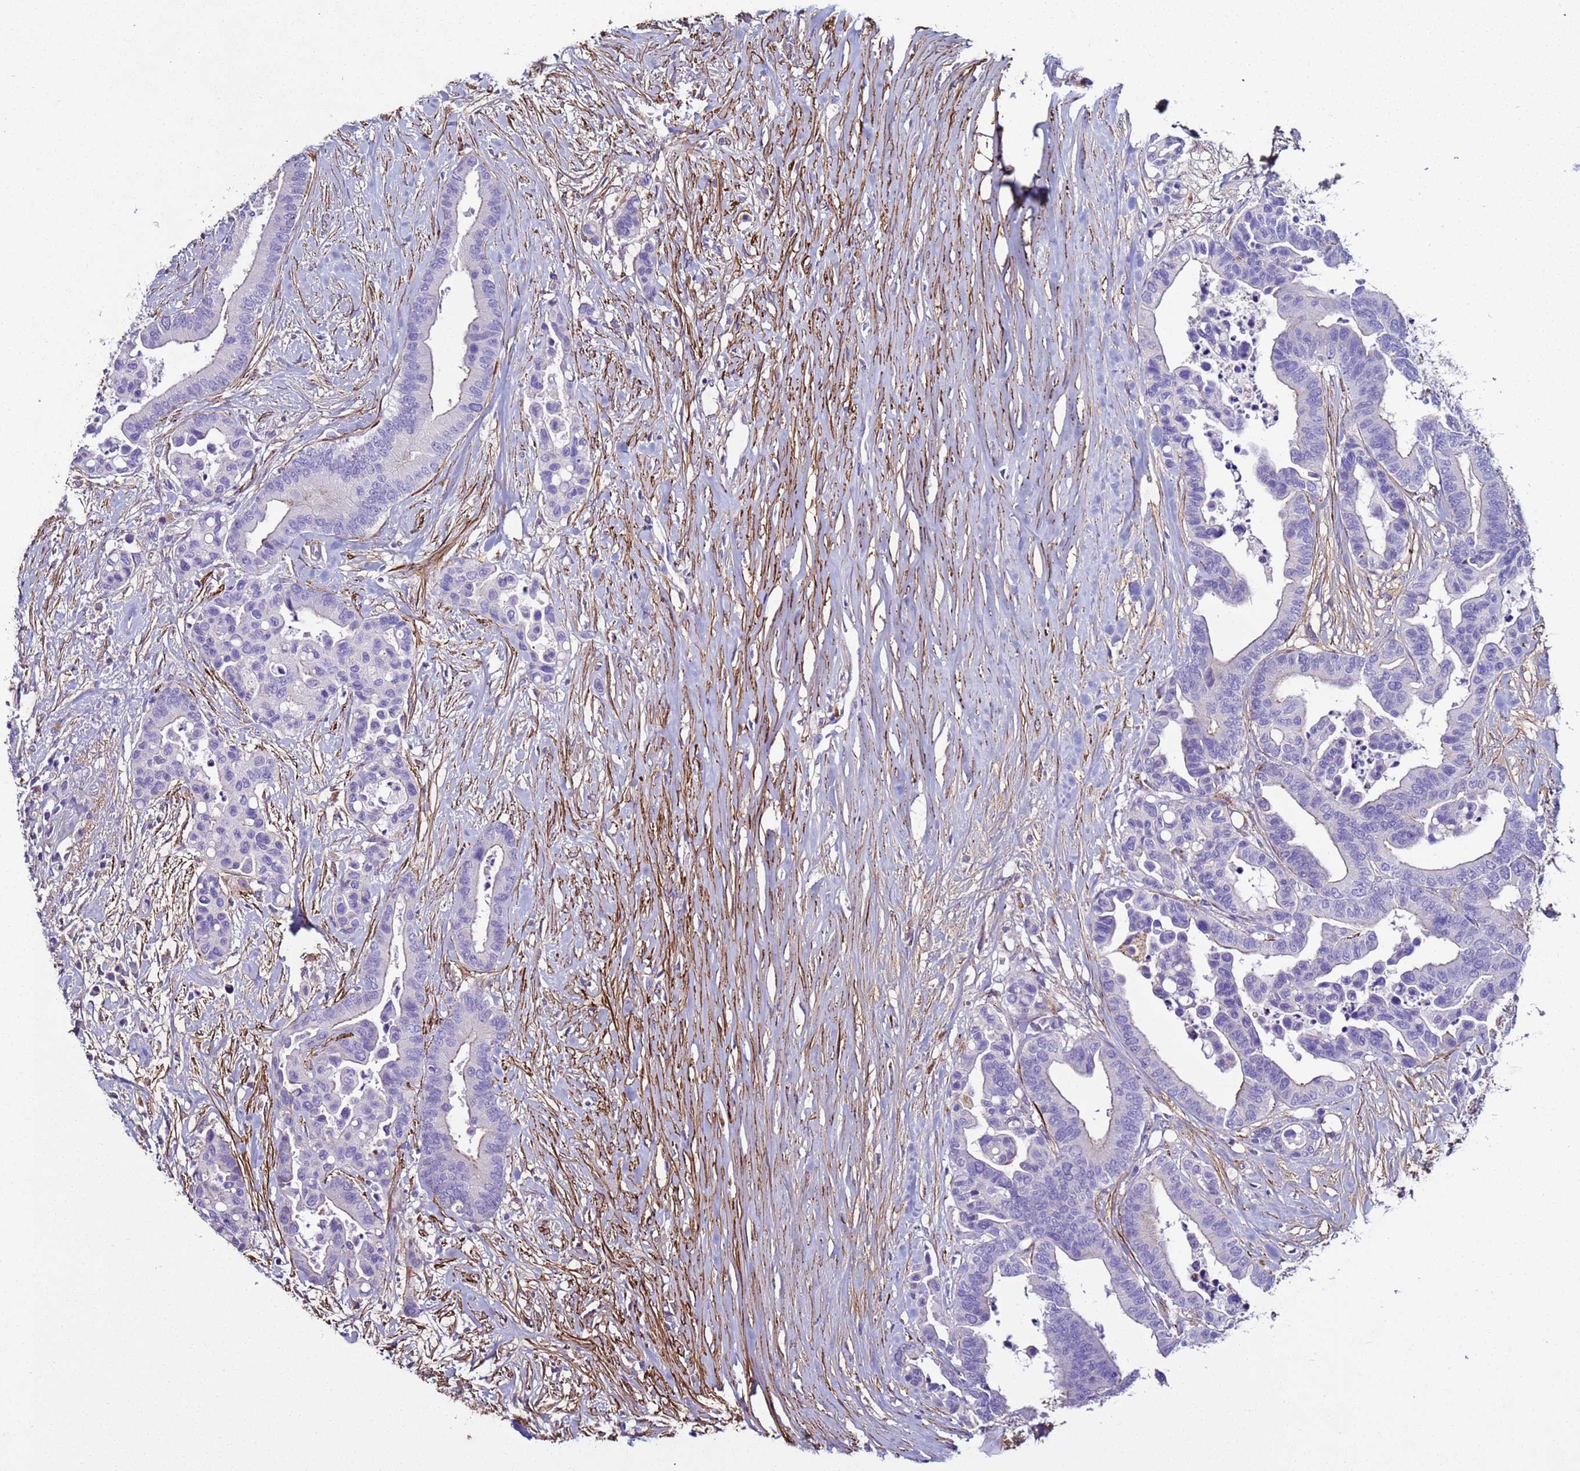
{"staining": {"intensity": "negative", "quantity": "none", "location": "none"}, "tissue": "colorectal cancer", "cell_type": "Tumor cells", "image_type": "cancer", "snomed": [{"axis": "morphology", "description": "Adenocarcinoma, NOS"}, {"axis": "topography", "description": "Colon"}], "caption": "DAB immunohistochemical staining of colorectal cancer exhibits no significant expression in tumor cells.", "gene": "RABL2B", "patient": {"sex": "male", "age": 82}}